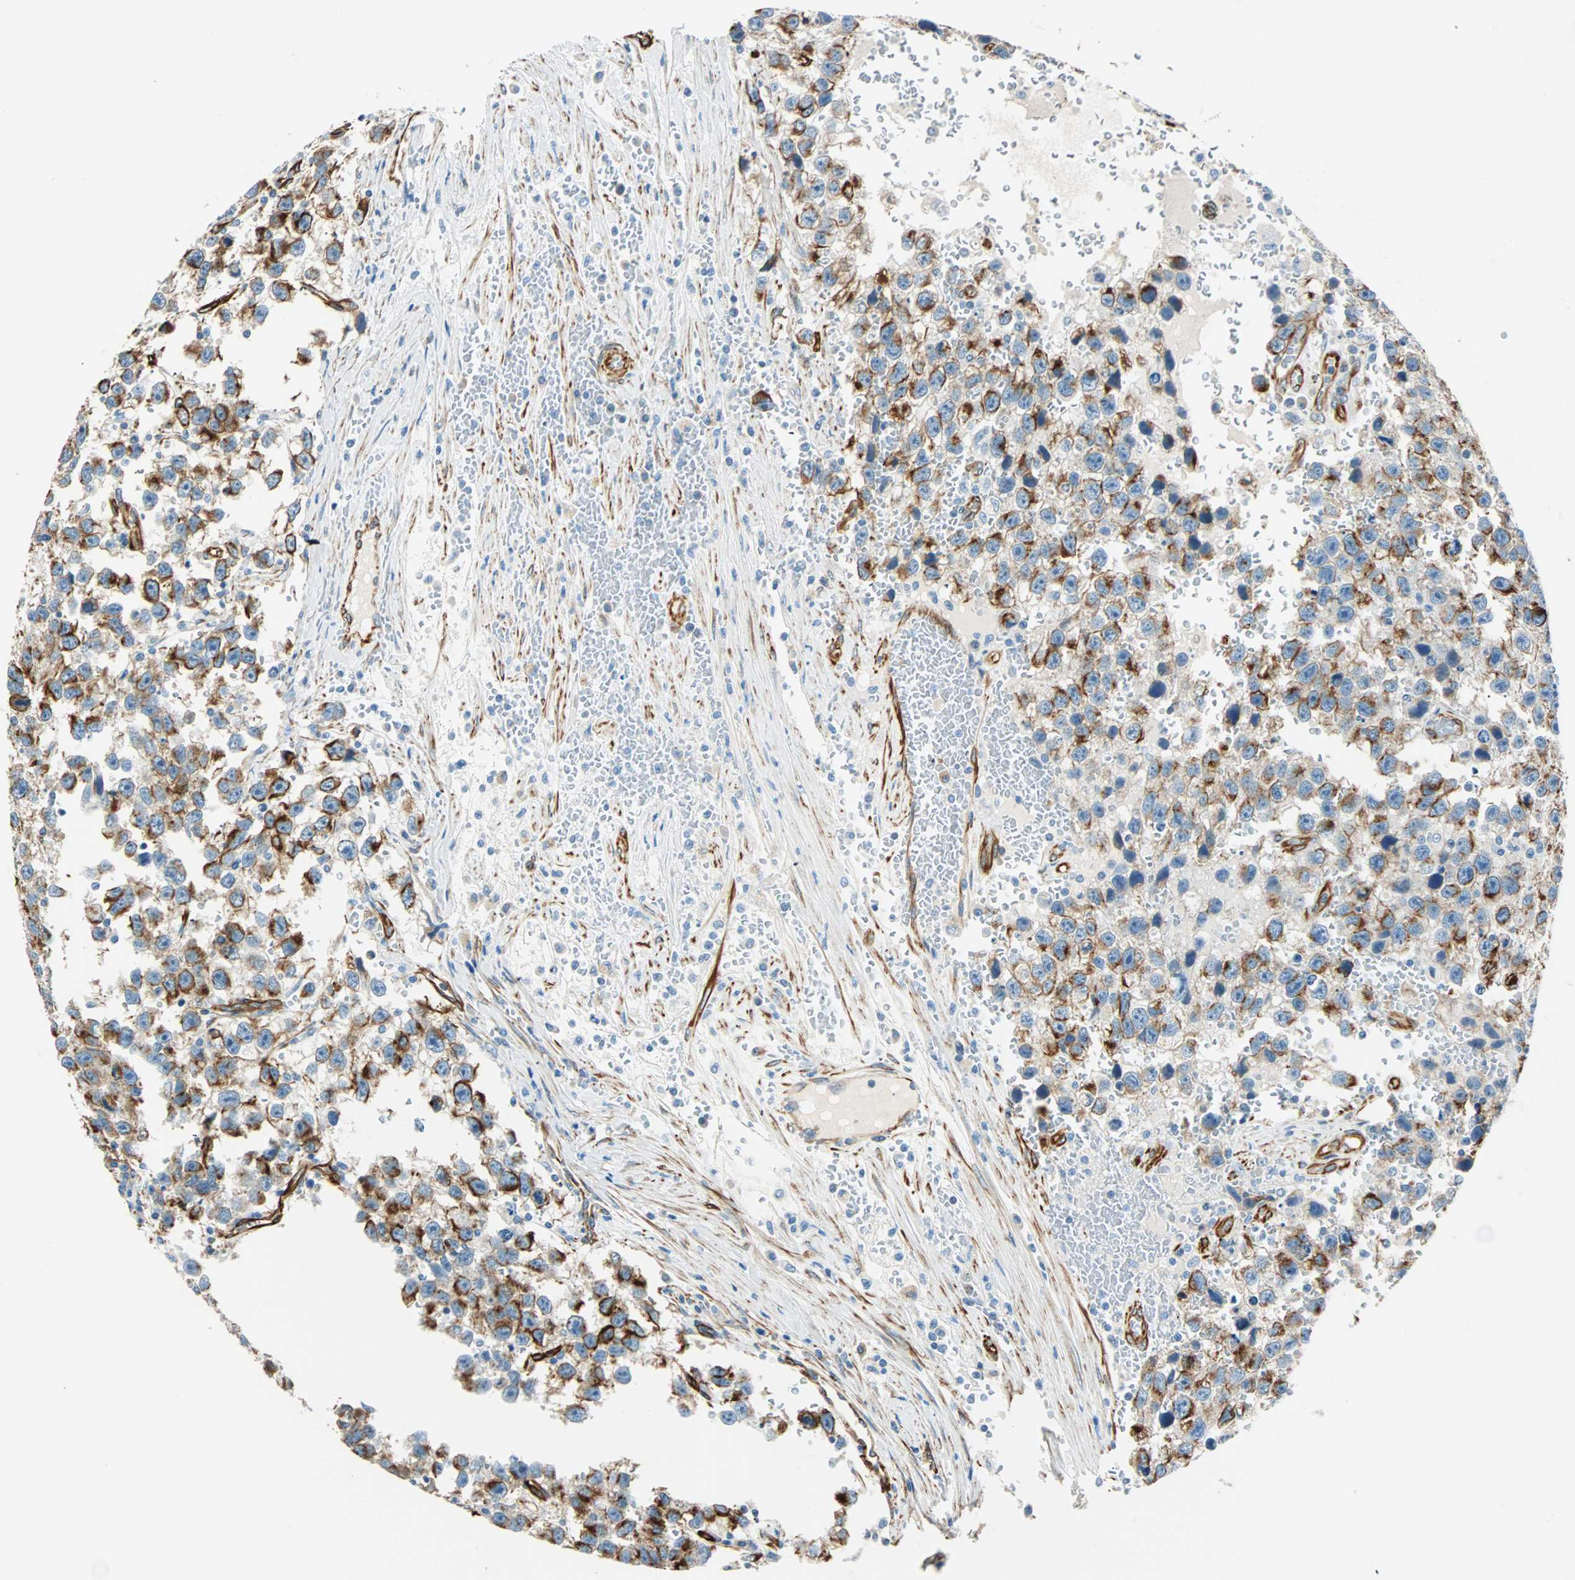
{"staining": {"intensity": "strong", "quantity": ">75%", "location": "cytoplasmic/membranous"}, "tissue": "testis cancer", "cell_type": "Tumor cells", "image_type": "cancer", "snomed": [{"axis": "morphology", "description": "Seminoma, NOS"}, {"axis": "topography", "description": "Testis"}], "caption": "Immunohistochemistry (IHC) image of testis cancer stained for a protein (brown), which shows high levels of strong cytoplasmic/membranous staining in approximately >75% of tumor cells.", "gene": "NES", "patient": {"sex": "male", "age": 33}}